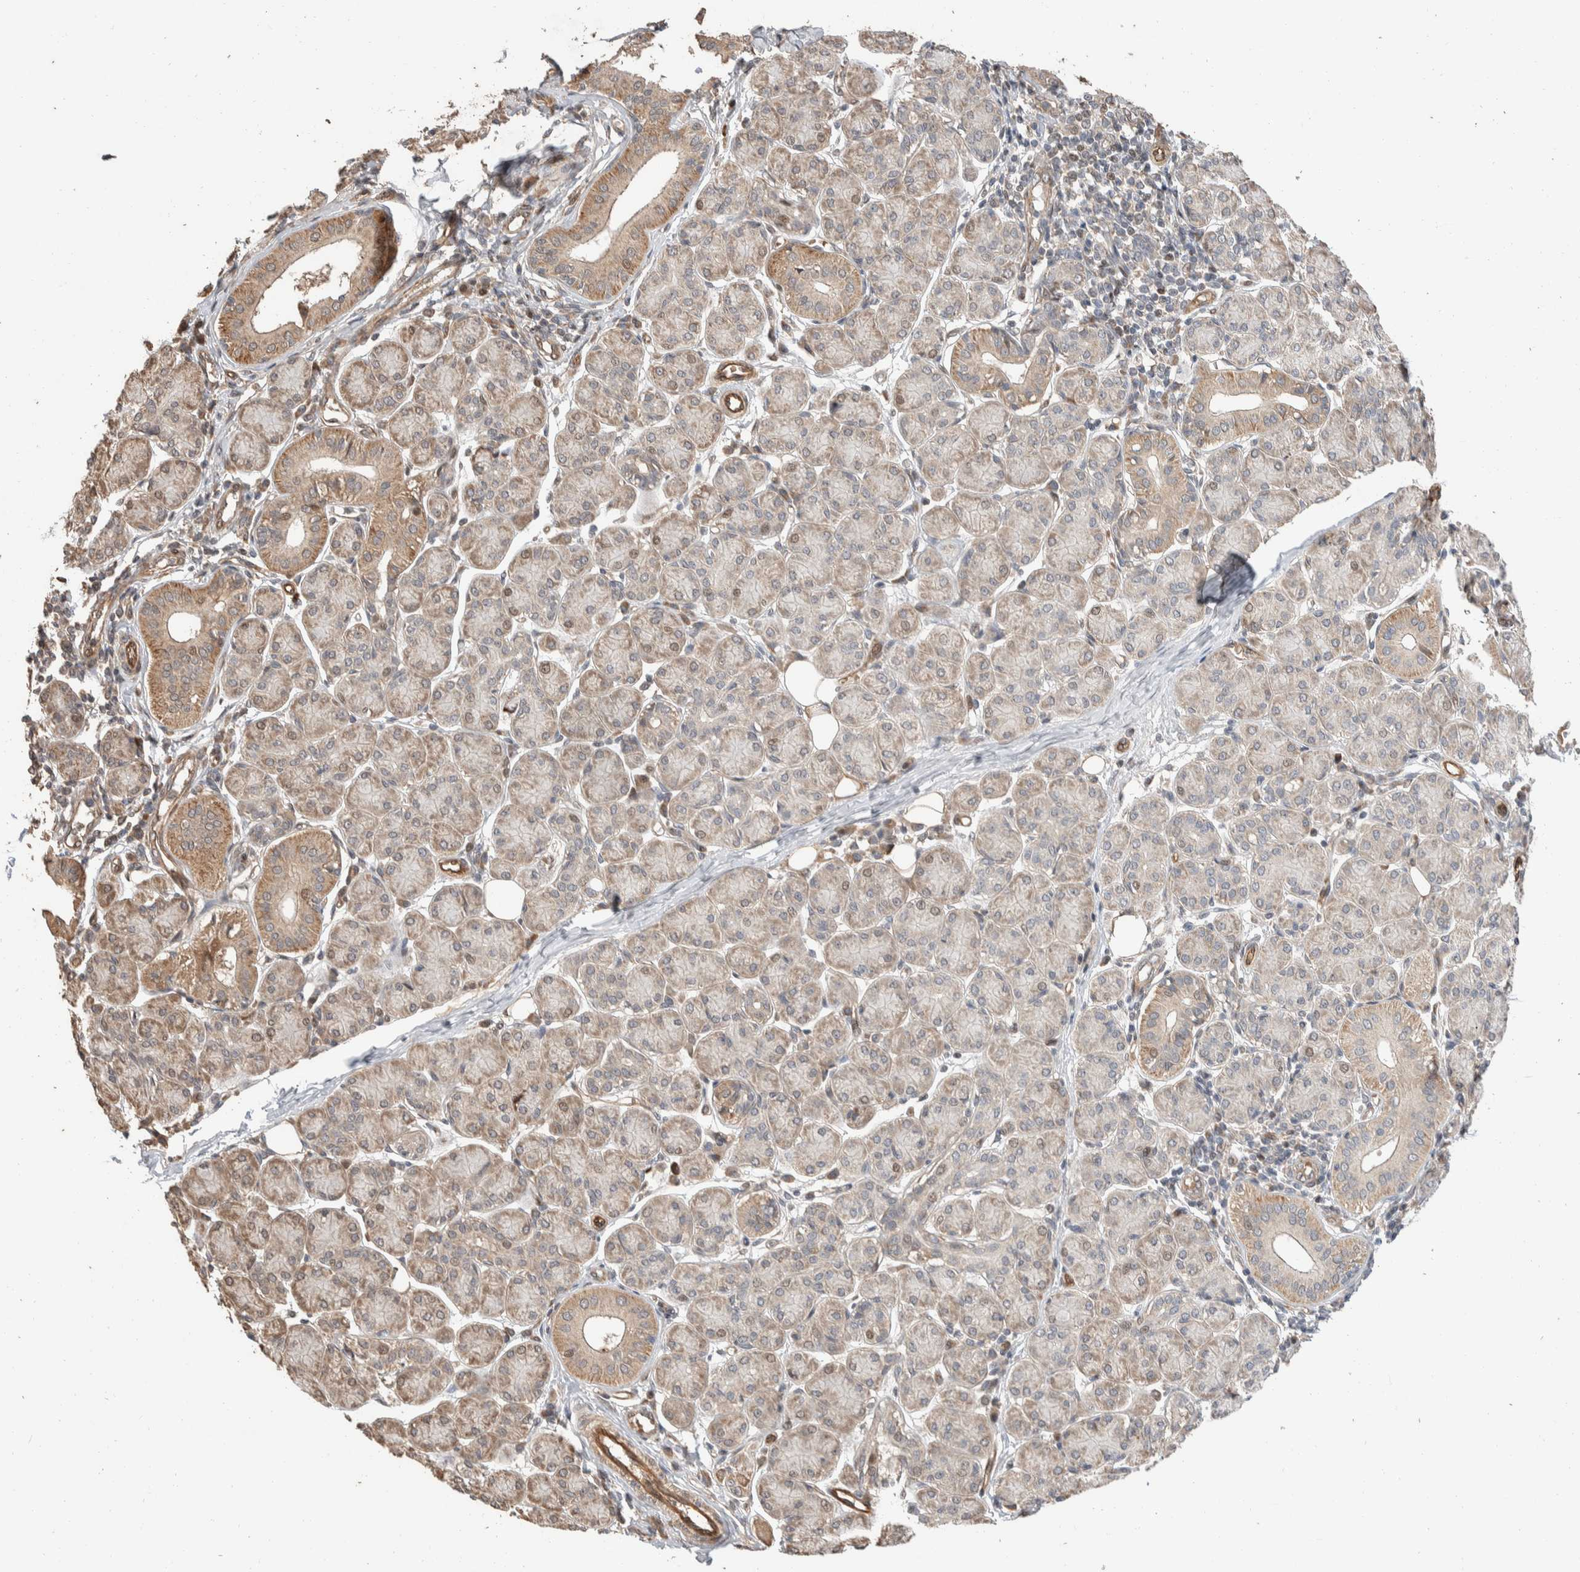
{"staining": {"intensity": "moderate", "quantity": "25%-75%", "location": "cytoplasmic/membranous"}, "tissue": "salivary gland", "cell_type": "Glandular cells", "image_type": "normal", "snomed": [{"axis": "morphology", "description": "Normal tissue, NOS"}, {"axis": "morphology", "description": "Inflammation, NOS"}, {"axis": "topography", "description": "Lymph node"}, {"axis": "topography", "description": "Salivary gland"}], "caption": "Immunohistochemical staining of unremarkable salivary gland shows 25%-75% levels of moderate cytoplasmic/membranous protein expression in approximately 25%-75% of glandular cells. (DAB (3,3'-diaminobenzidine) IHC with brightfield microscopy, high magnification).", "gene": "ERC1", "patient": {"sex": "male", "age": 3}}